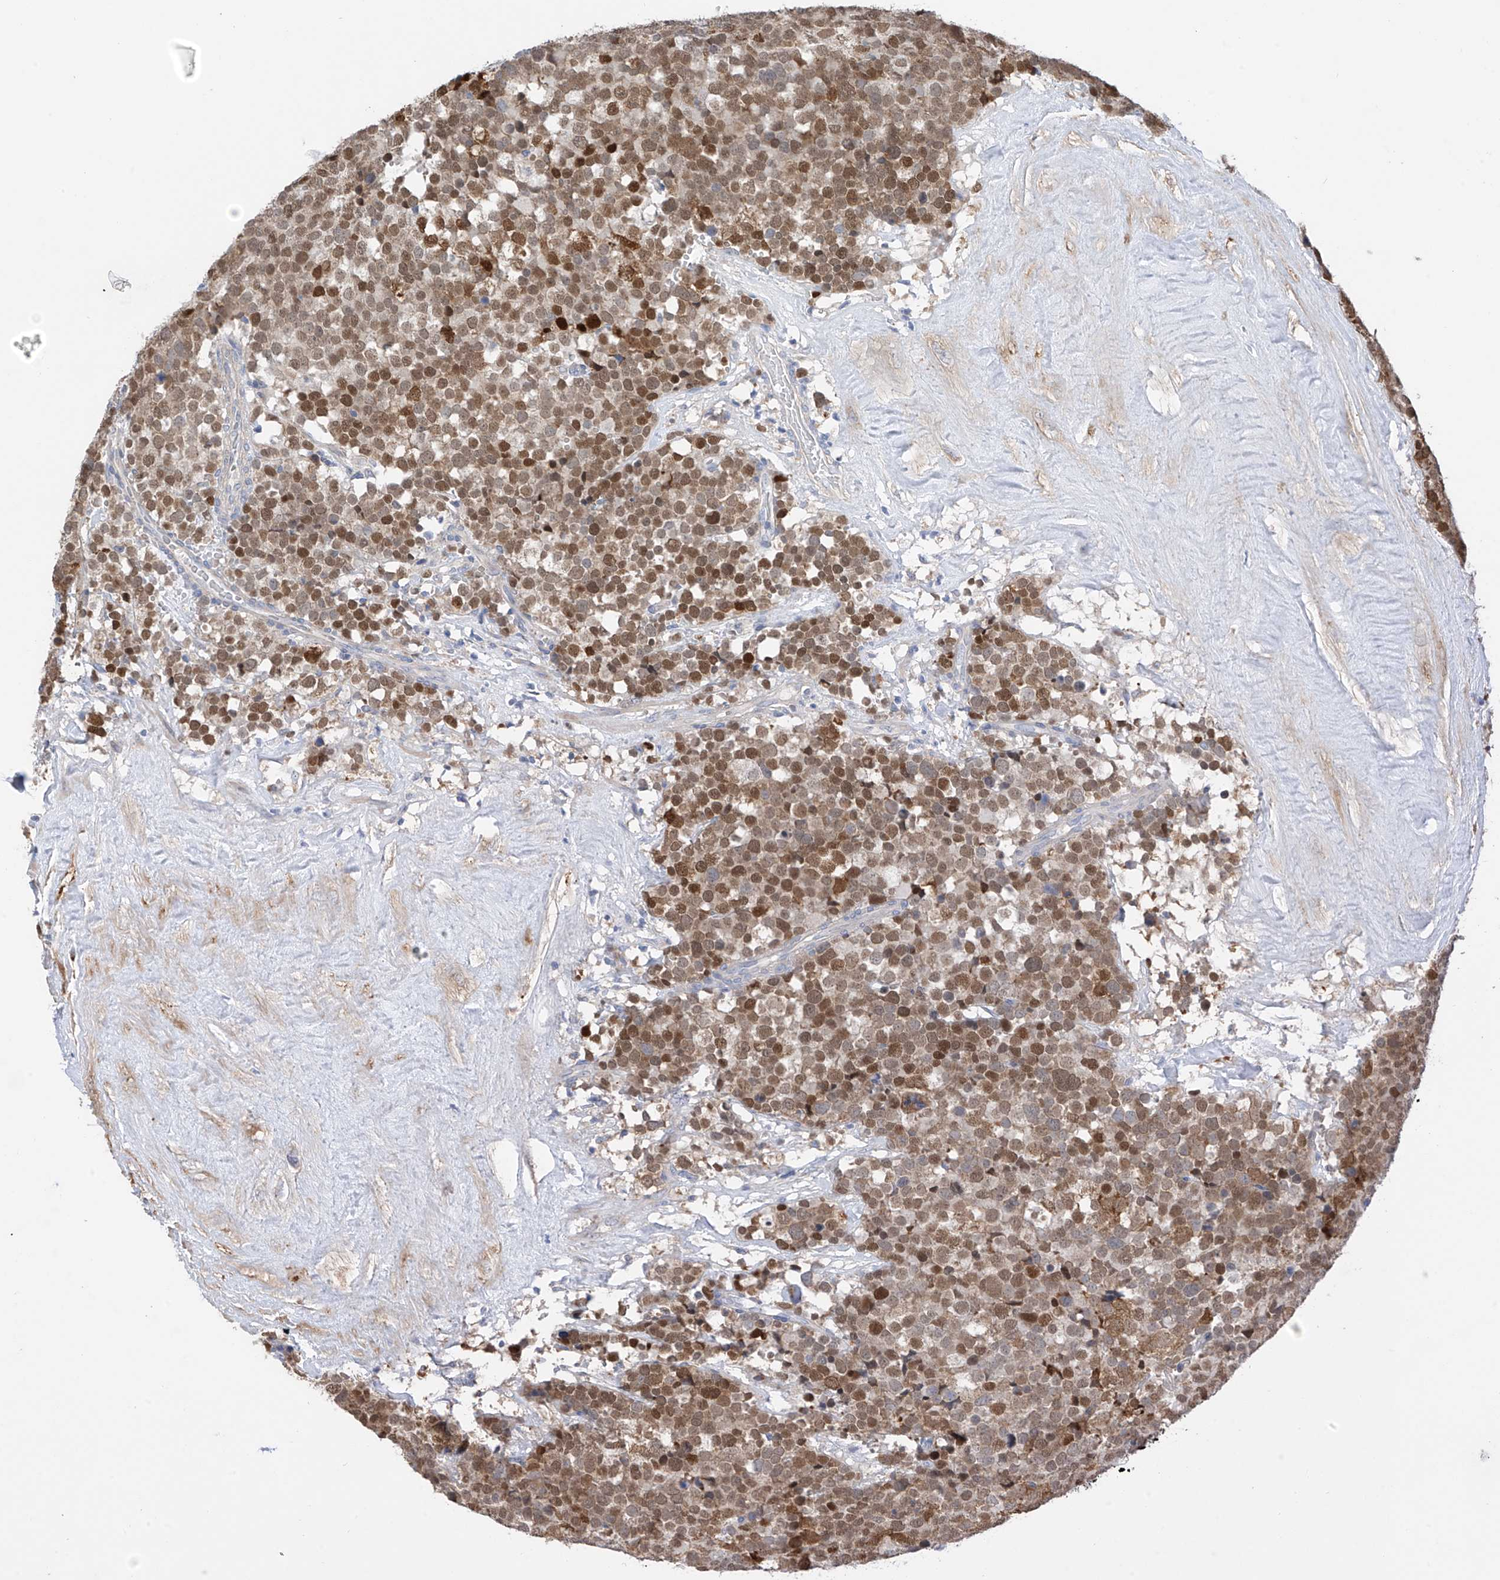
{"staining": {"intensity": "moderate", "quantity": ">75%", "location": "nuclear"}, "tissue": "testis cancer", "cell_type": "Tumor cells", "image_type": "cancer", "snomed": [{"axis": "morphology", "description": "Seminoma, NOS"}, {"axis": "topography", "description": "Testis"}], "caption": "IHC (DAB (3,3'-diaminobenzidine)) staining of human testis seminoma demonstrates moderate nuclear protein expression in approximately >75% of tumor cells.", "gene": "REC8", "patient": {"sex": "male", "age": 71}}